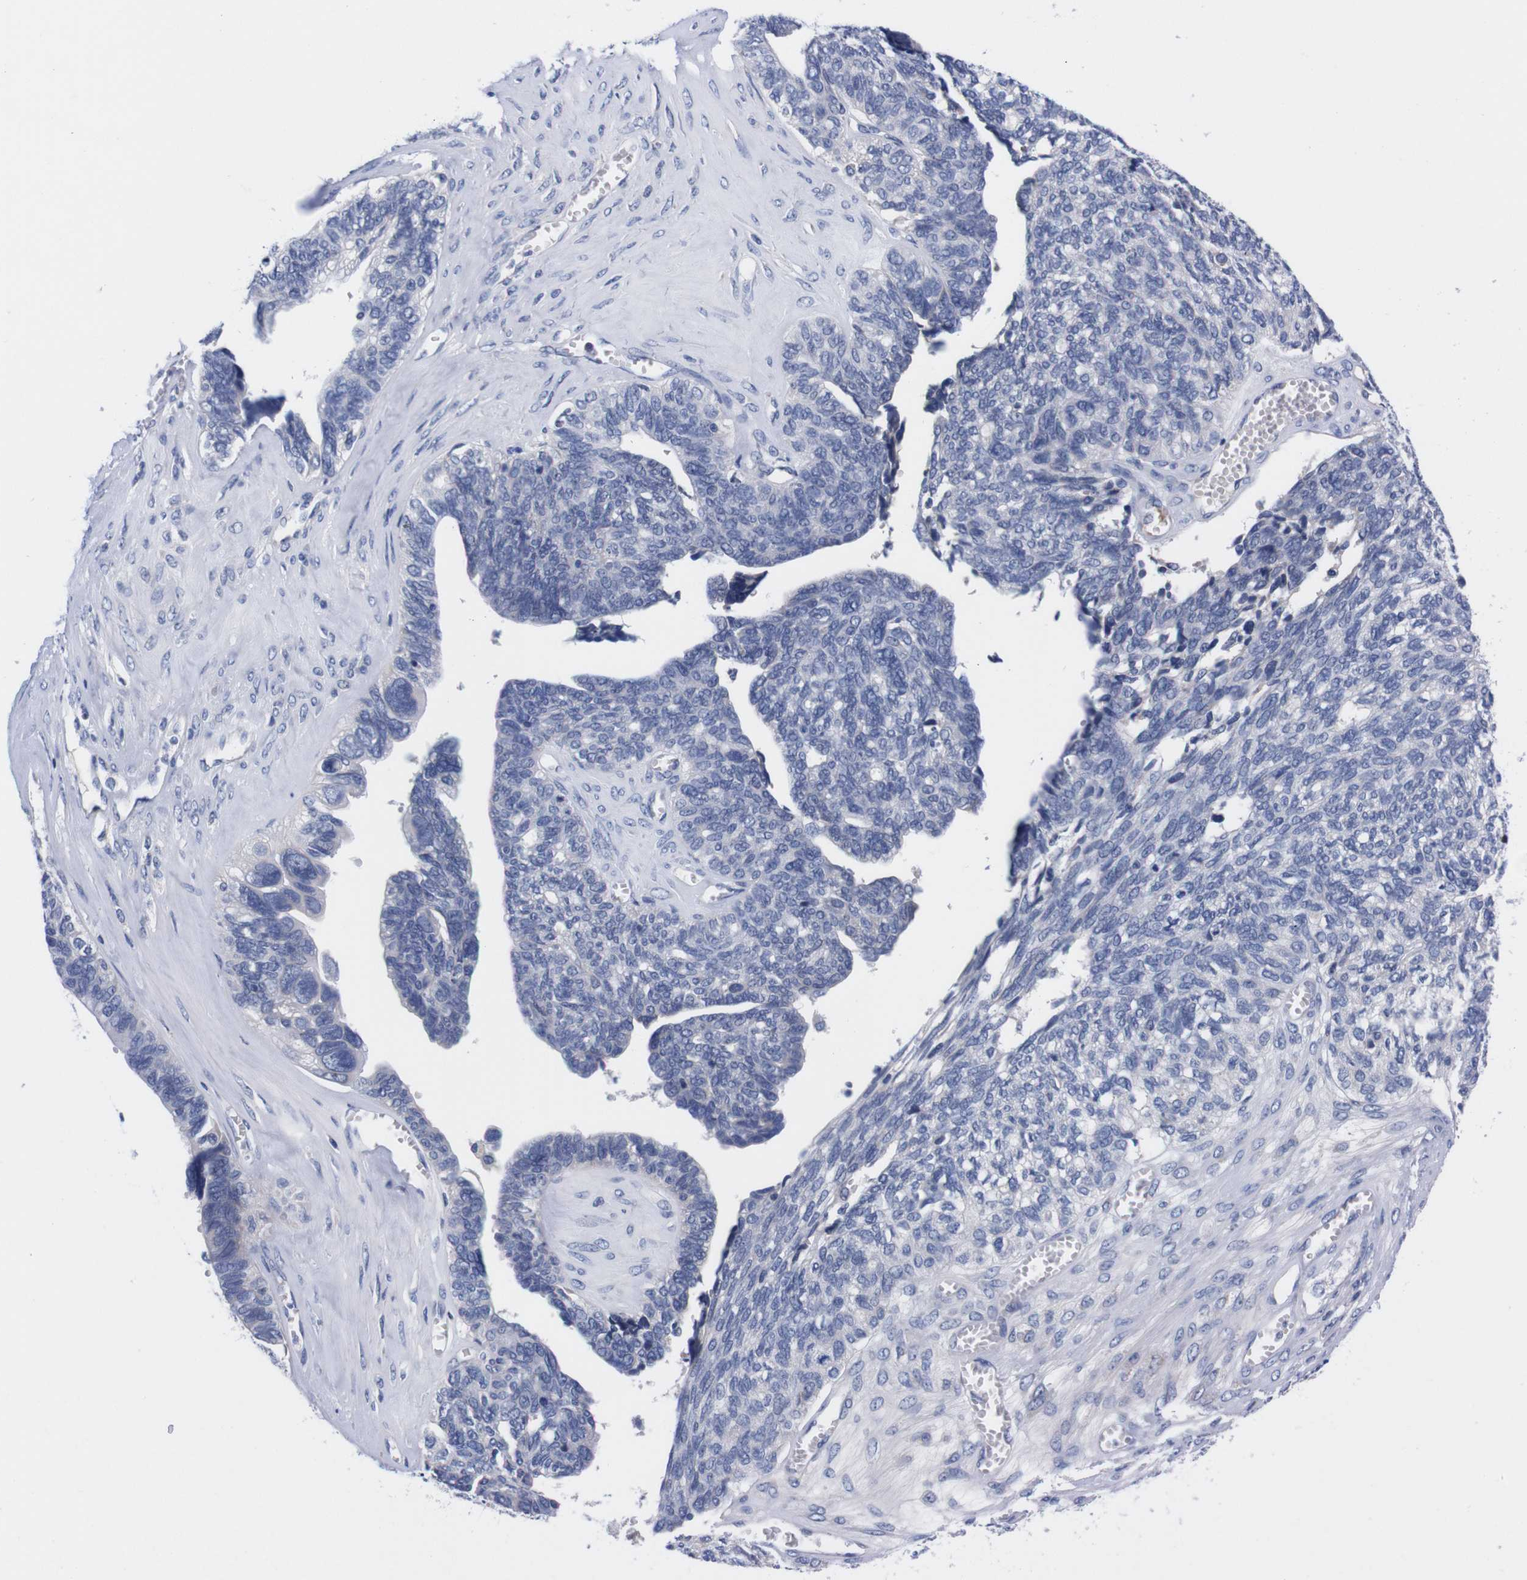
{"staining": {"intensity": "negative", "quantity": "none", "location": "none"}, "tissue": "ovarian cancer", "cell_type": "Tumor cells", "image_type": "cancer", "snomed": [{"axis": "morphology", "description": "Cystadenocarcinoma, serous, NOS"}, {"axis": "topography", "description": "Ovary"}], "caption": "Ovarian cancer was stained to show a protein in brown. There is no significant expression in tumor cells.", "gene": "FAM210A", "patient": {"sex": "female", "age": 79}}